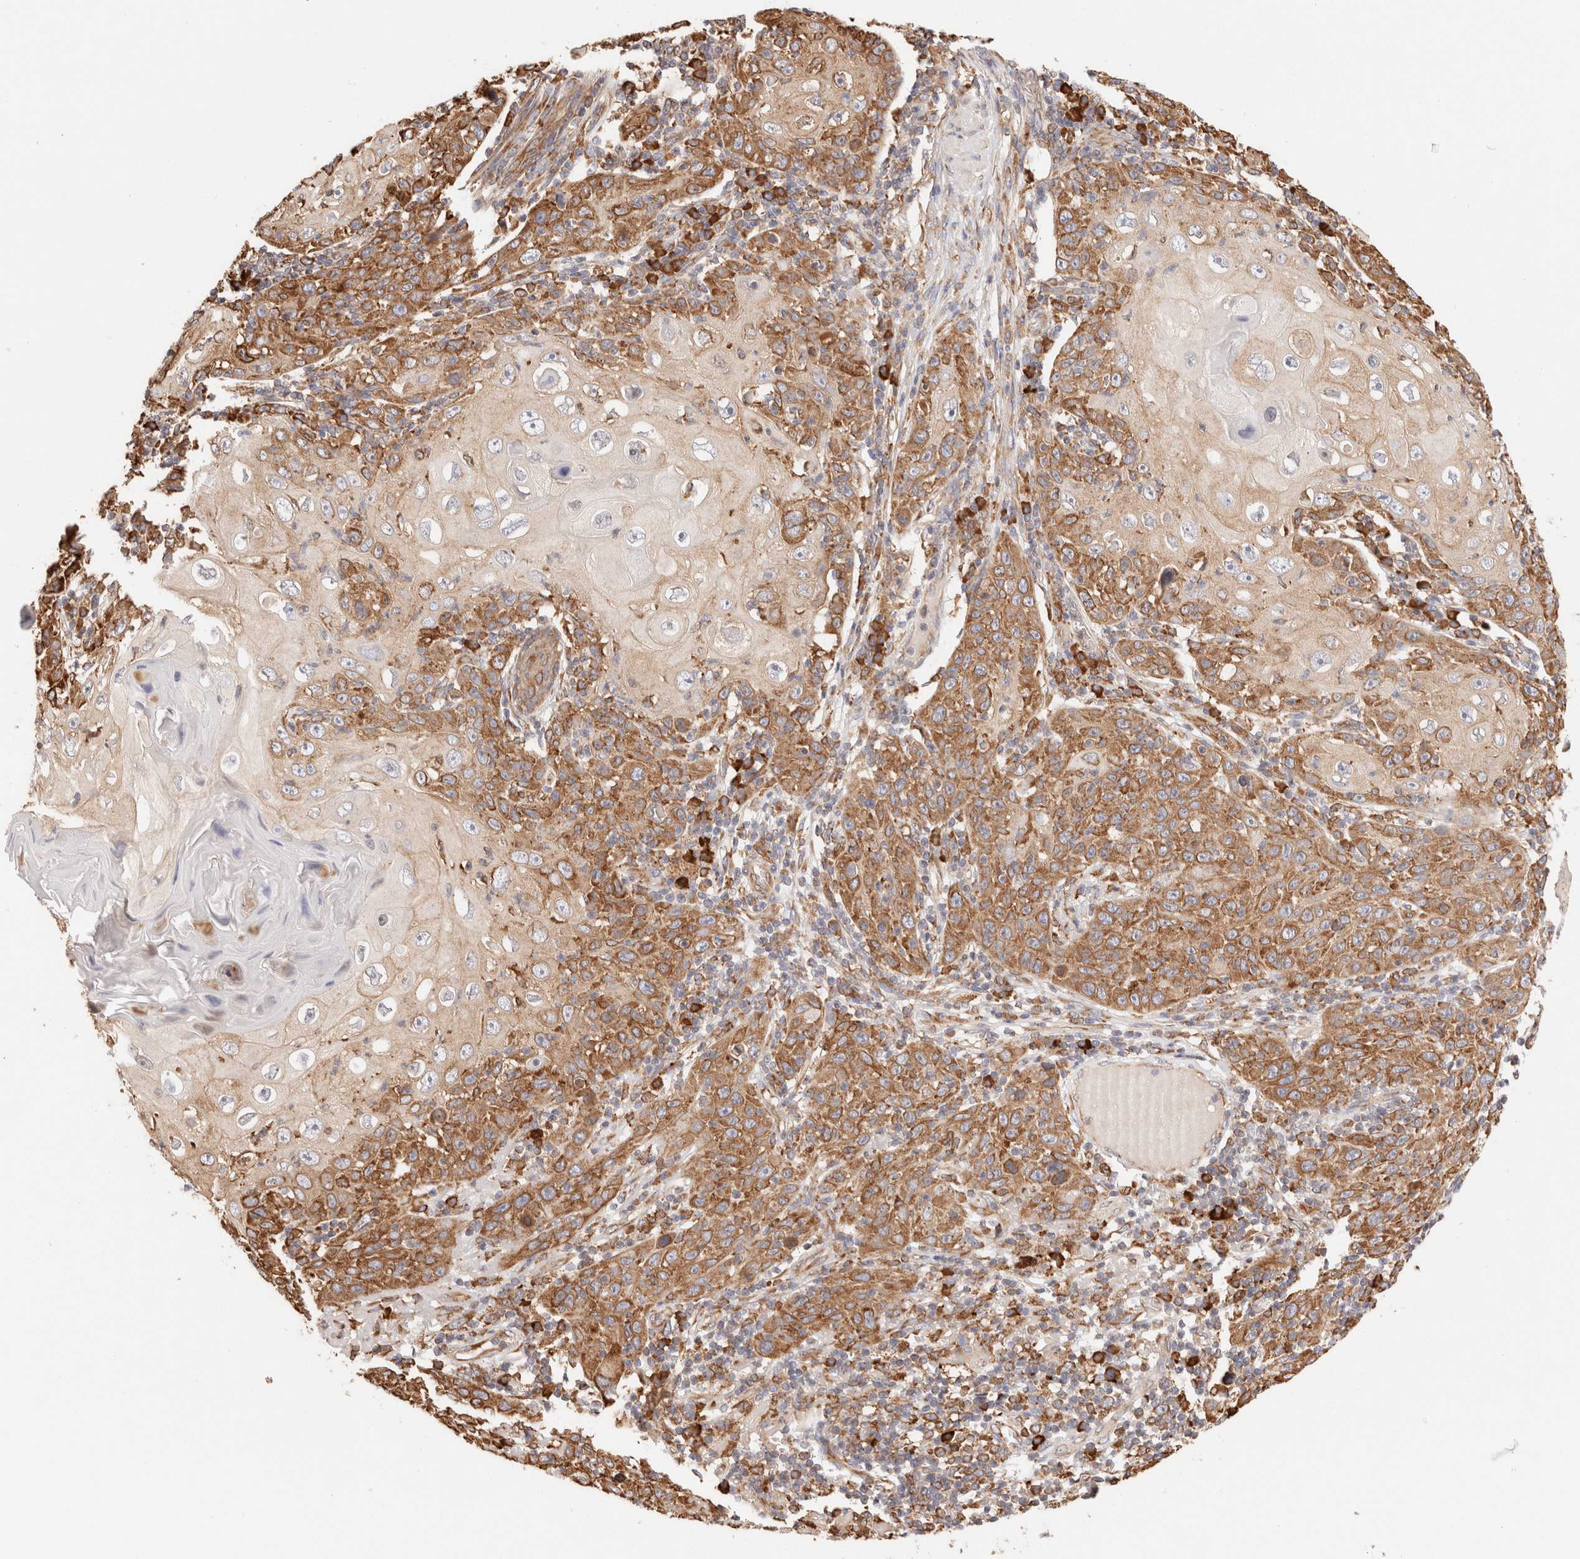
{"staining": {"intensity": "moderate", "quantity": ">75%", "location": "cytoplasmic/membranous"}, "tissue": "skin cancer", "cell_type": "Tumor cells", "image_type": "cancer", "snomed": [{"axis": "morphology", "description": "Squamous cell carcinoma, NOS"}, {"axis": "topography", "description": "Skin"}], "caption": "Squamous cell carcinoma (skin) stained with immunohistochemistry (IHC) demonstrates moderate cytoplasmic/membranous positivity in about >75% of tumor cells.", "gene": "FER", "patient": {"sex": "female", "age": 88}}